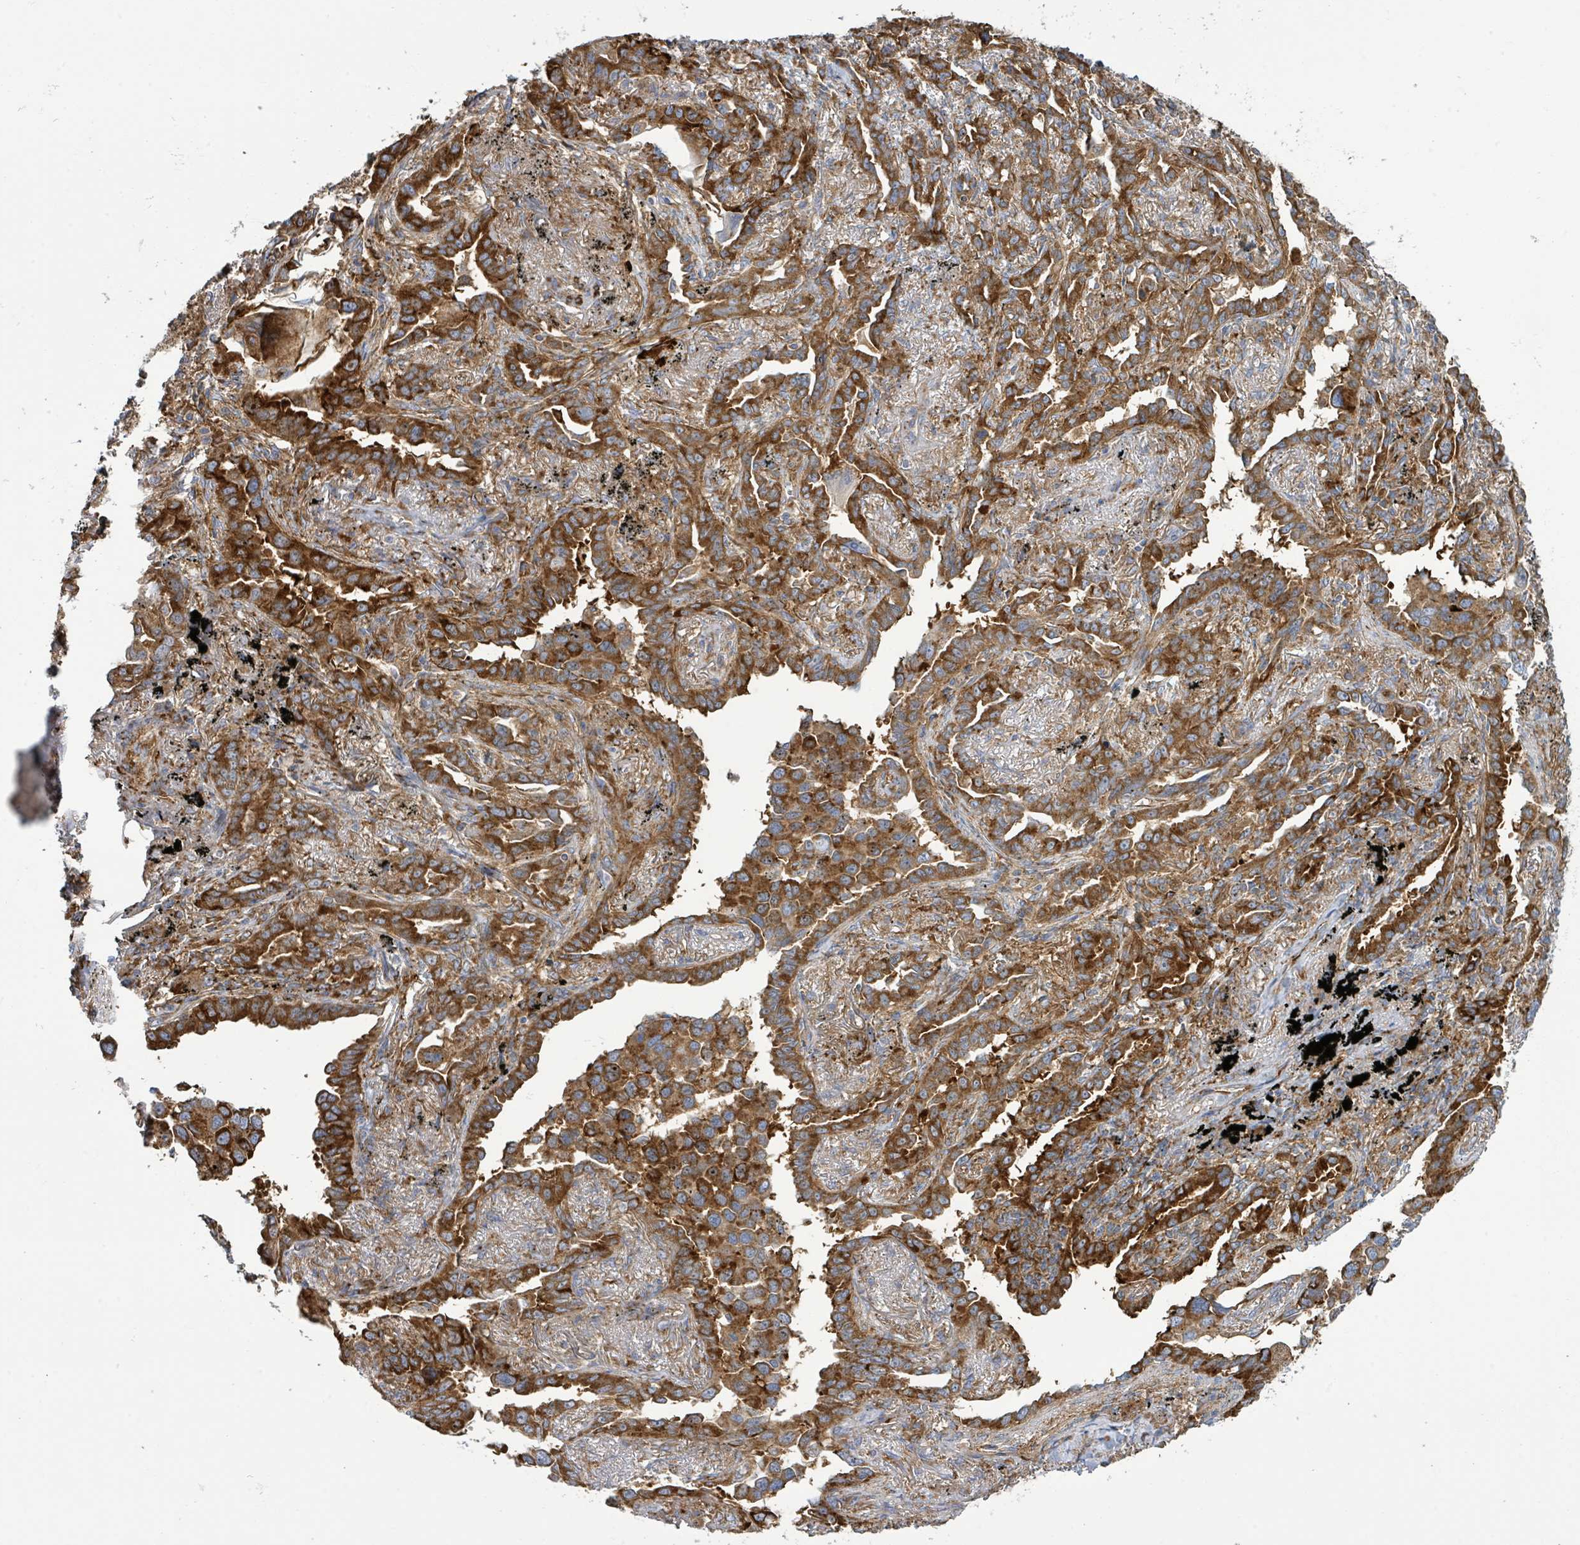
{"staining": {"intensity": "strong", "quantity": ">75%", "location": "cytoplasmic/membranous"}, "tissue": "lung cancer", "cell_type": "Tumor cells", "image_type": "cancer", "snomed": [{"axis": "morphology", "description": "Adenocarcinoma, NOS"}, {"axis": "topography", "description": "Lung"}], "caption": "This histopathology image reveals adenocarcinoma (lung) stained with IHC to label a protein in brown. The cytoplasmic/membranous of tumor cells show strong positivity for the protein. Nuclei are counter-stained blue.", "gene": "EGFL7", "patient": {"sex": "male", "age": 67}}